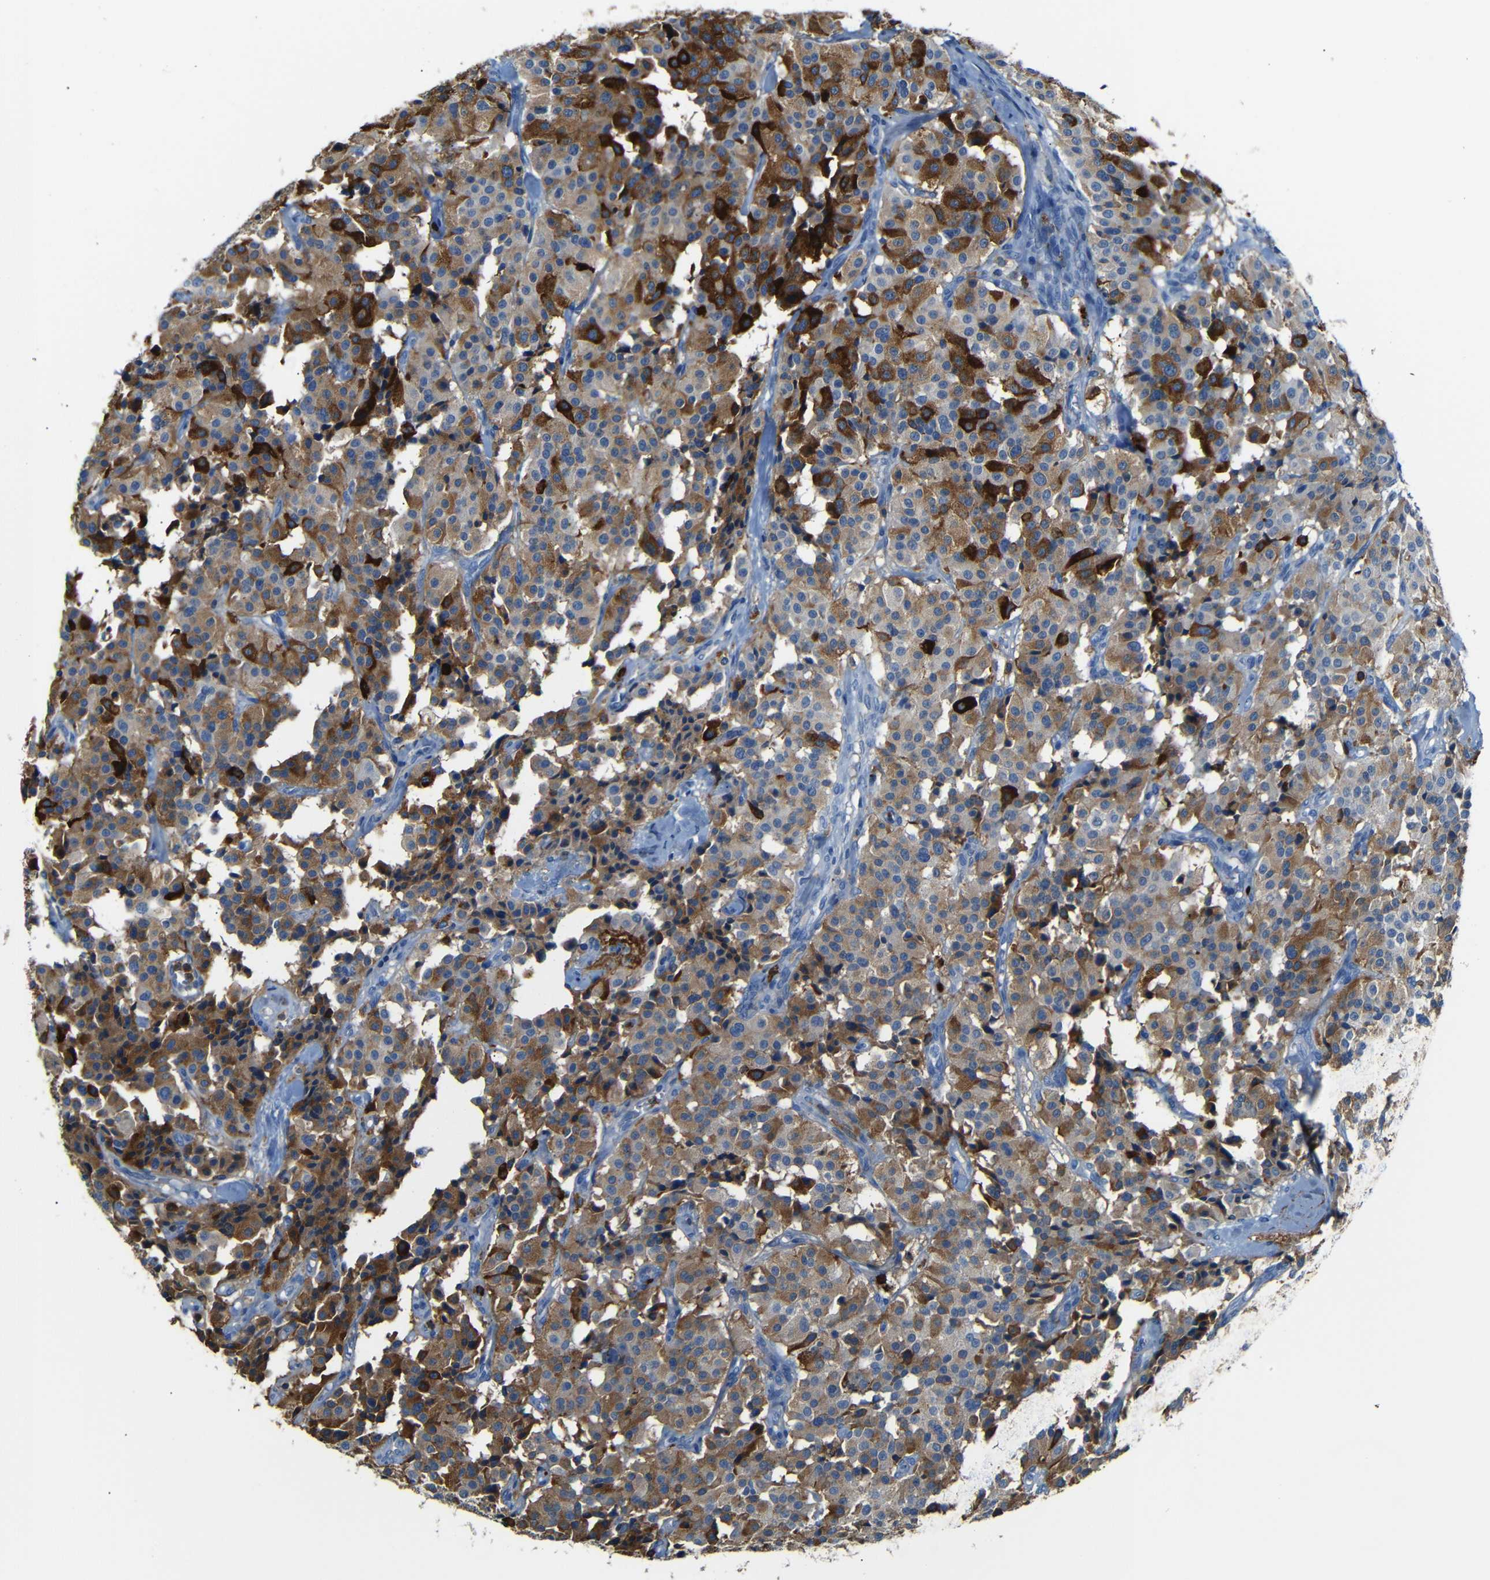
{"staining": {"intensity": "strong", "quantity": "25%-75%", "location": "cytoplasmic/membranous"}, "tissue": "carcinoid", "cell_type": "Tumor cells", "image_type": "cancer", "snomed": [{"axis": "morphology", "description": "Carcinoid, malignant, NOS"}, {"axis": "topography", "description": "Lung"}], "caption": "Immunohistochemical staining of human carcinoid (malignant) shows high levels of strong cytoplasmic/membranous protein positivity in about 25%-75% of tumor cells.", "gene": "SERPINA1", "patient": {"sex": "male", "age": 30}}